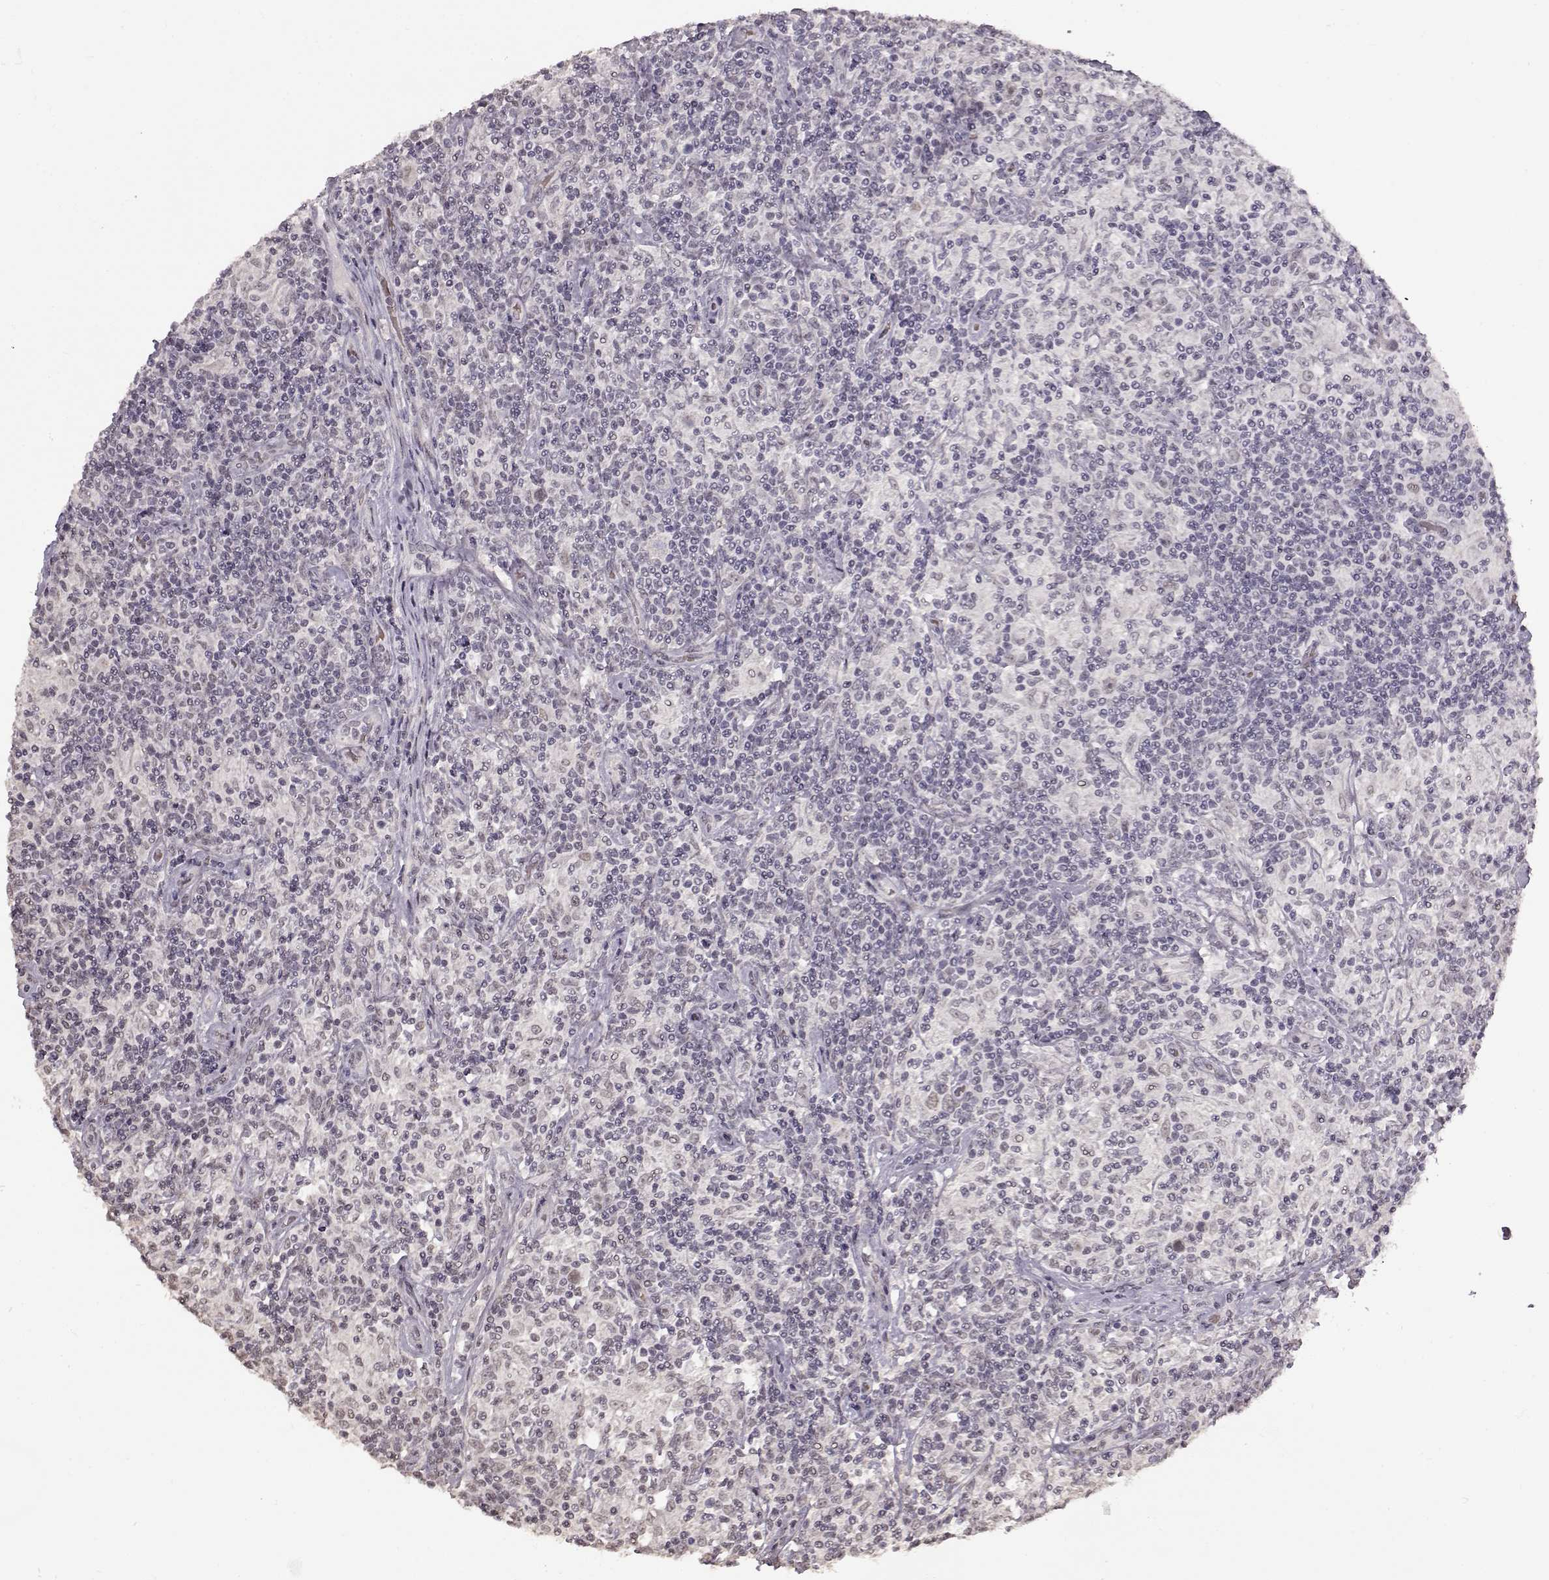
{"staining": {"intensity": "weak", "quantity": "<25%", "location": "nuclear"}, "tissue": "lymphoma", "cell_type": "Tumor cells", "image_type": "cancer", "snomed": [{"axis": "morphology", "description": "Hodgkin's disease, NOS"}, {"axis": "topography", "description": "Lymph node"}], "caption": "Lymphoma was stained to show a protein in brown. There is no significant expression in tumor cells.", "gene": "PCP4", "patient": {"sex": "male", "age": 70}}